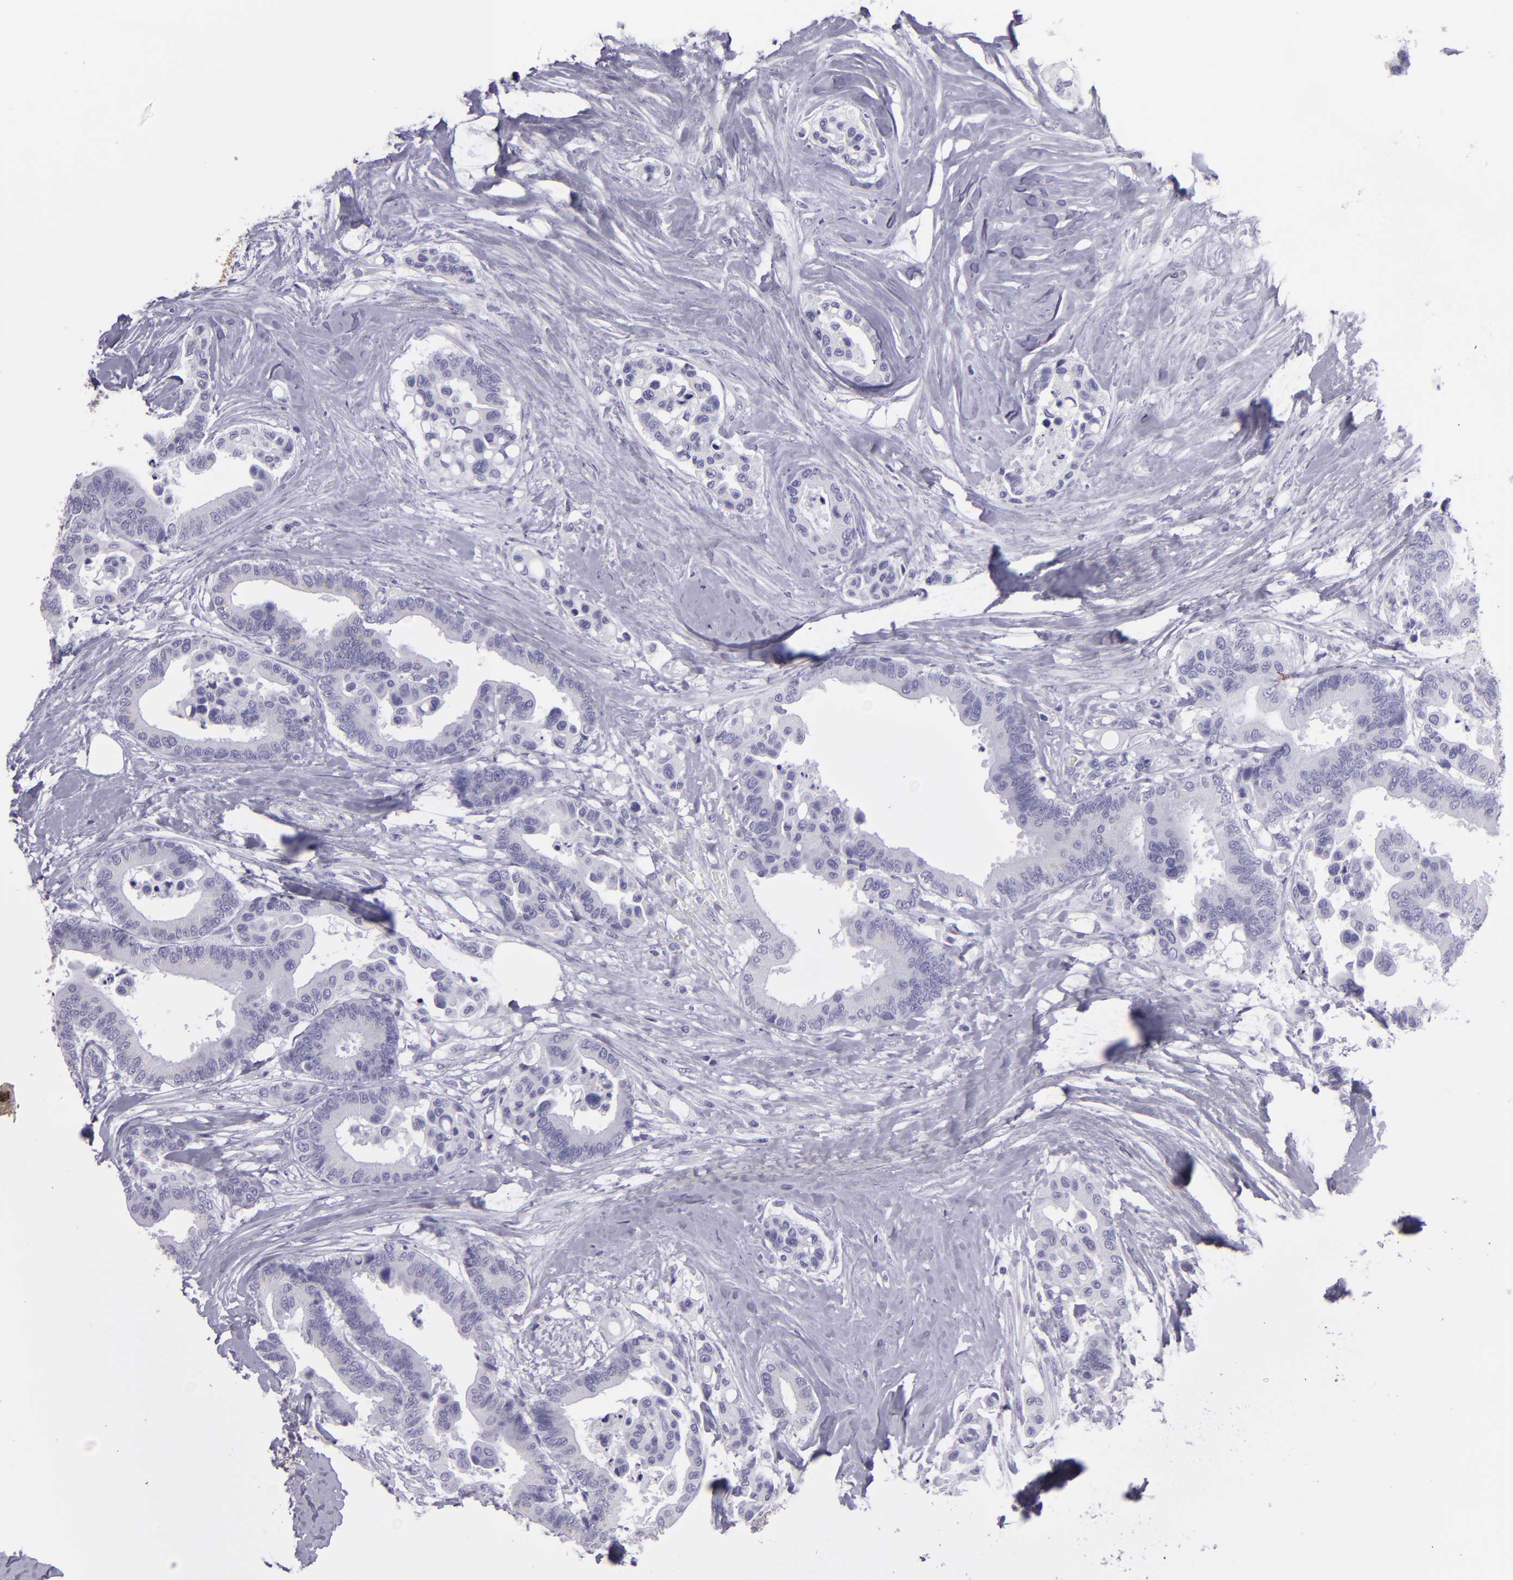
{"staining": {"intensity": "negative", "quantity": "none", "location": "none"}, "tissue": "colorectal cancer", "cell_type": "Tumor cells", "image_type": "cancer", "snomed": [{"axis": "morphology", "description": "Adenocarcinoma, NOS"}, {"axis": "topography", "description": "Colon"}], "caption": "The photomicrograph shows no significant positivity in tumor cells of colorectal cancer.", "gene": "MUC5AC", "patient": {"sex": "male", "age": 82}}